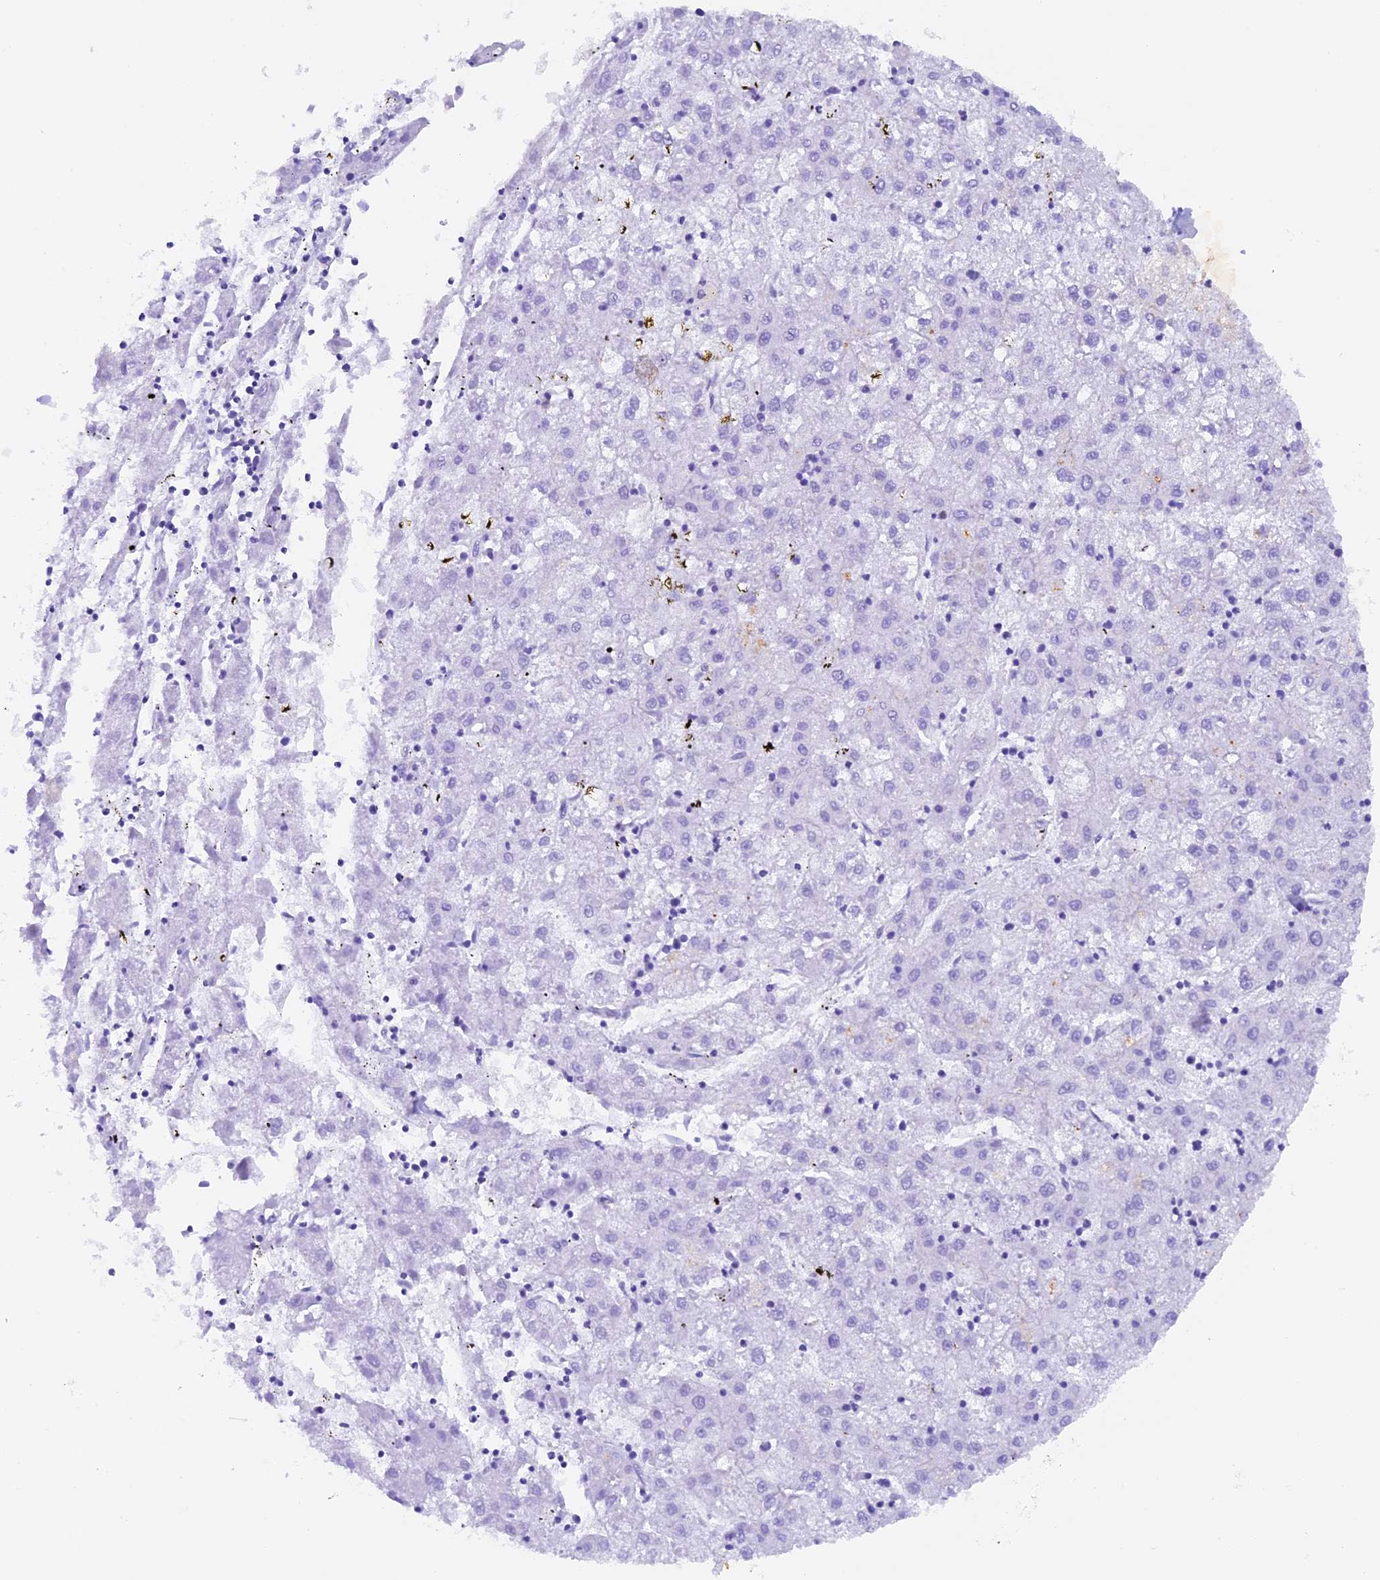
{"staining": {"intensity": "negative", "quantity": "none", "location": "none"}, "tissue": "liver cancer", "cell_type": "Tumor cells", "image_type": "cancer", "snomed": [{"axis": "morphology", "description": "Carcinoma, Hepatocellular, NOS"}, {"axis": "topography", "description": "Liver"}], "caption": "Tumor cells show no significant staining in liver hepatocellular carcinoma.", "gene": "NCK2", "patient": {"sex": "male", "age": 72}}